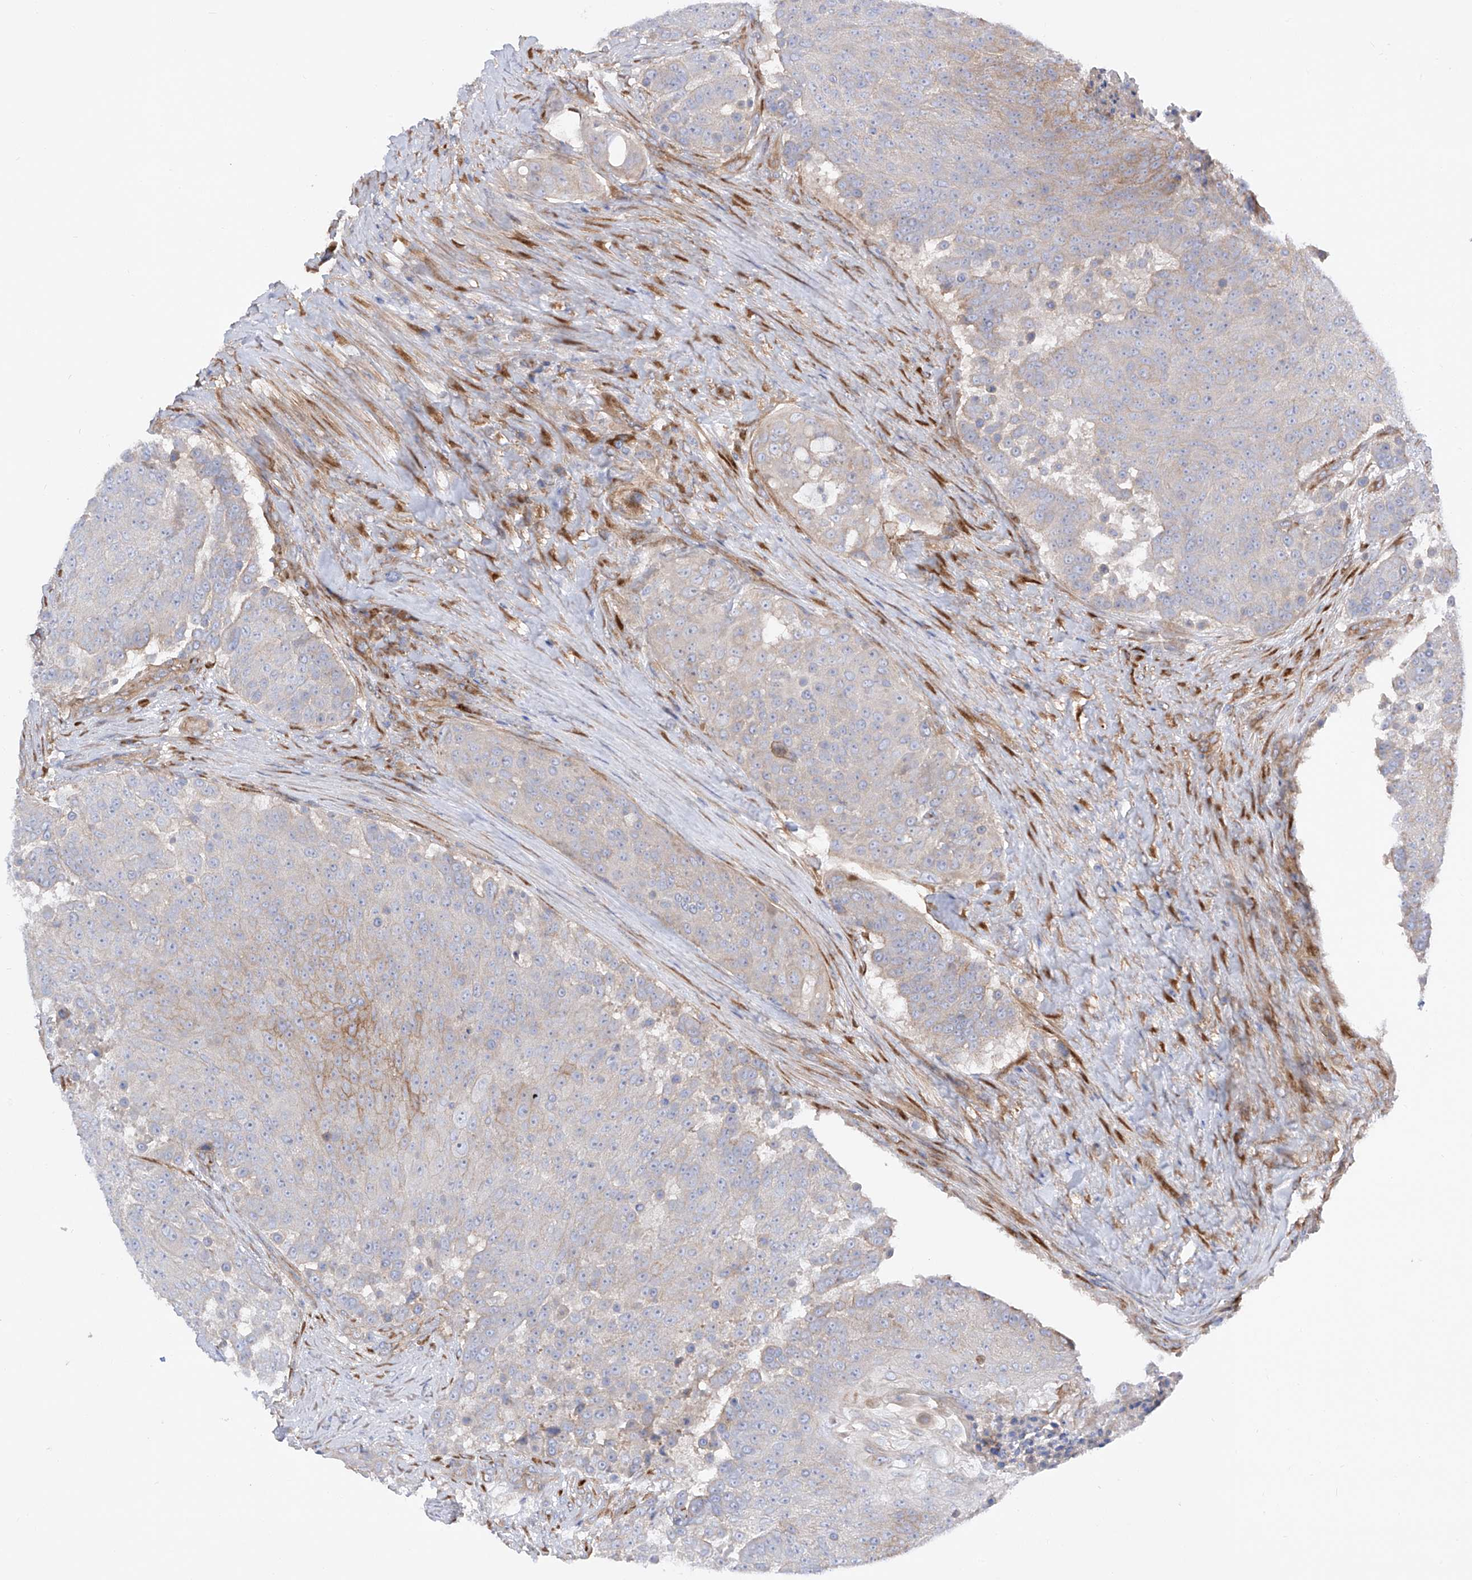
{"staining": {"intensity": "weak", "quantity": "<25%", "location": "cytoplasmic/membranous"}, "tissue": "urothelial cancer", "cell_type": "Tumor cells", "image_type": "cancer", "snomed": [{"axis": "morphology", "description": "Urothelial carcinoma, High grade"}, {"axis": "topography", "description": "Urinary bladder"}], "caption": "This is an immunohistochemistry (IHC) photomicrograph of urothelial cancer. There is no expression in tumor cells.", "gene": "LCA5", "patient": {"sex": "female", "age": 63}}